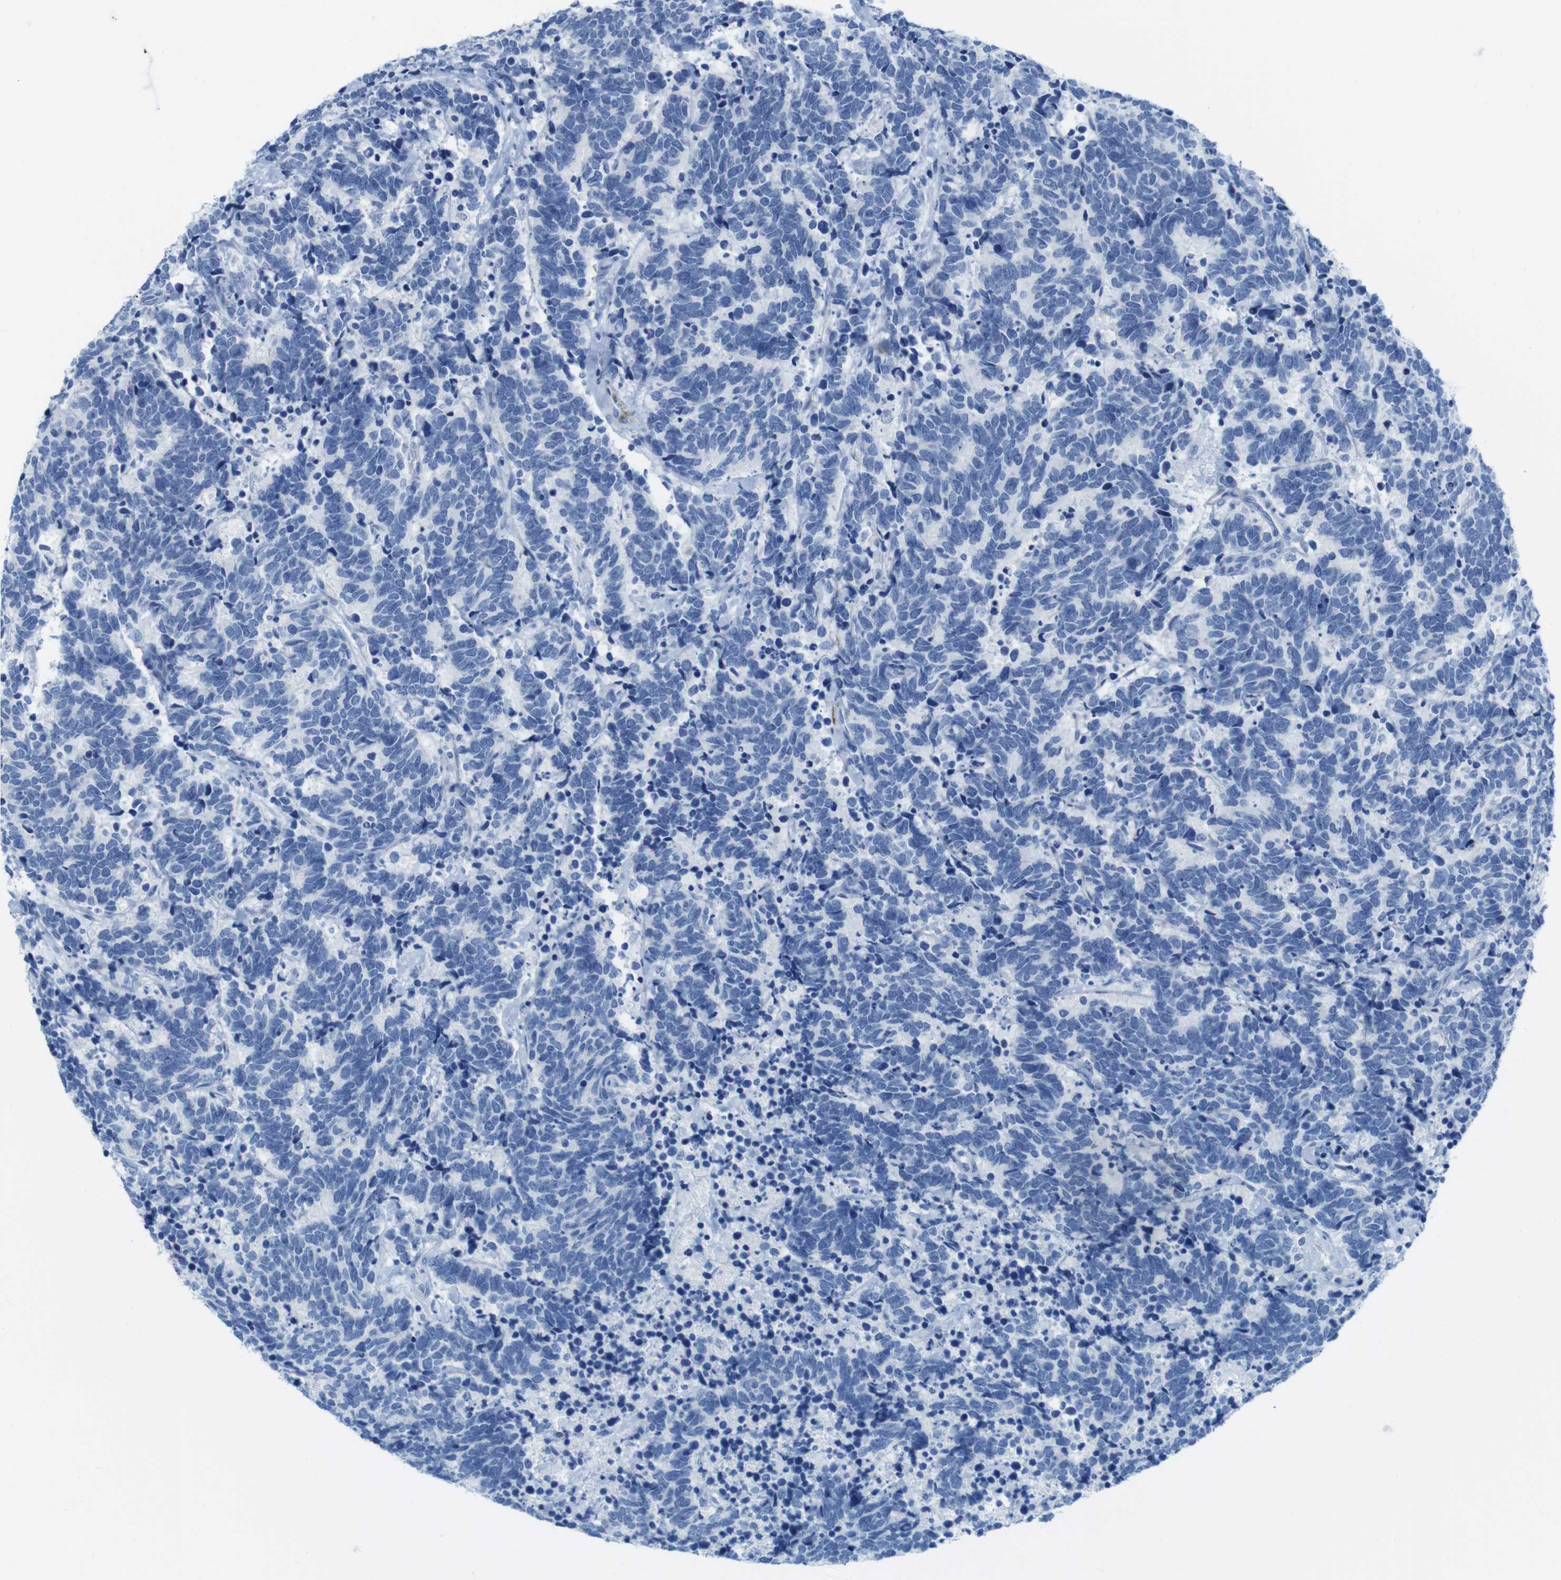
{"staining": {"intensity": "negative", "quantity": "none", "location": "none"}, "tissue": "carcinoid", "cell_type": "Tumor cells", "image_type": "cancer", "snomed": [{"axis": "morphology", "description": "Carcinoma, NOS"}, {"axis": "morphology", "description": "Carcinoid, malignant, NOS"}, {"axis": "topography", "description": "Urinary bladder"}], "caption": "The image shows no significant expression in tumor cells of carcinoid.", "gene": "ASIC5", "patient": {"sex": "male", "age": 57}}